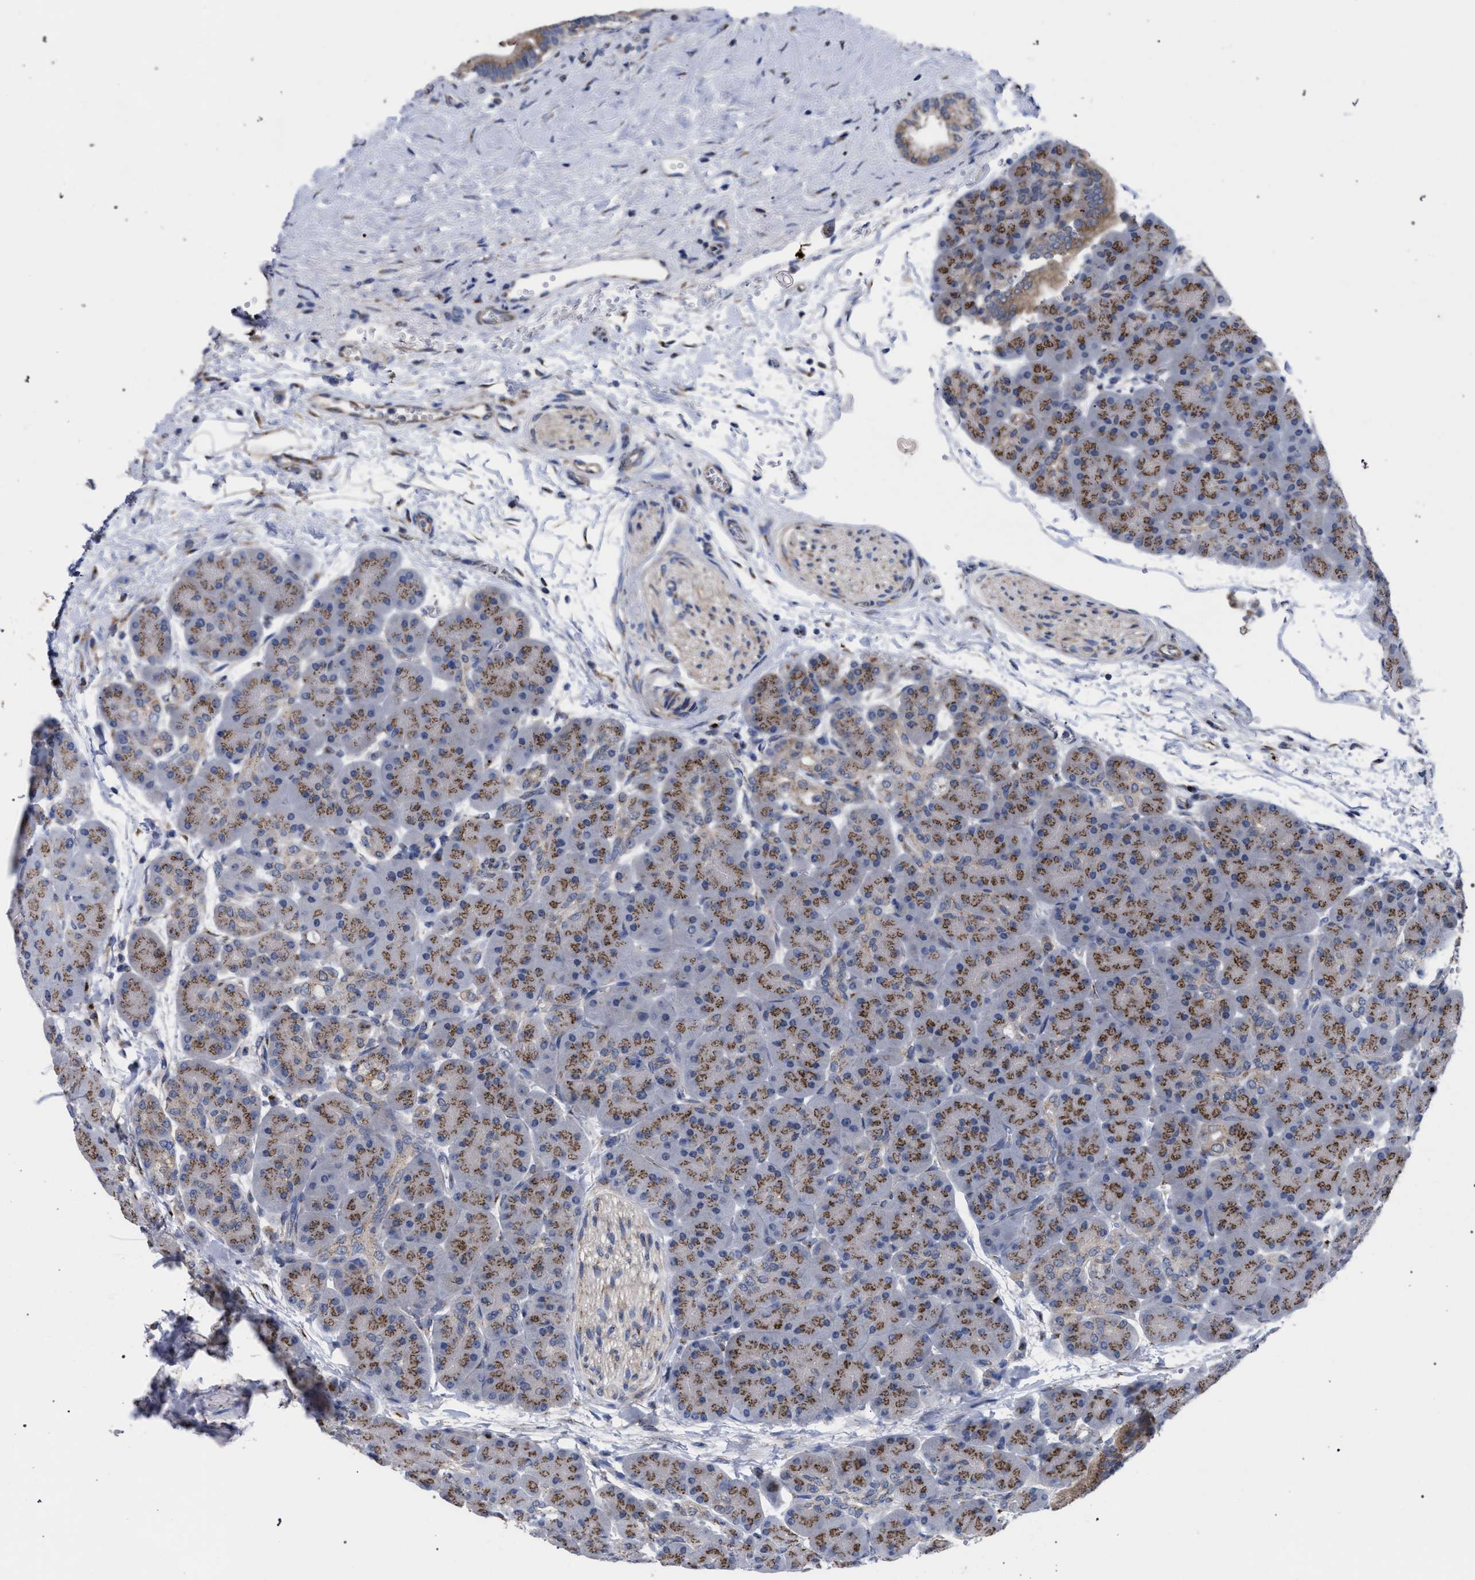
{"staining": {"intensity": "moderate", "quantity": ">75%", "location": "cytoplasmic/membranous"}, "tissue": "pancreas", "cell_type": "Exocrine glandular cells", "image_type": "normal", "snomed": [{"axis": "morphology", "description": "Normal tissue, NOS"}, {"axis": "topography", "description": "Pancreas"}], "caption": "Exocrine glandular cells exhibit medium levels of moderate cytoplasmic/membranous expression in about >75% of cells in unremarkable human pancreas. (brown staining indicates protein expression, while blue staining denotes nuclei).", "gene": "GOLGA2", "patient": {"sex": "male", "age": 66}}